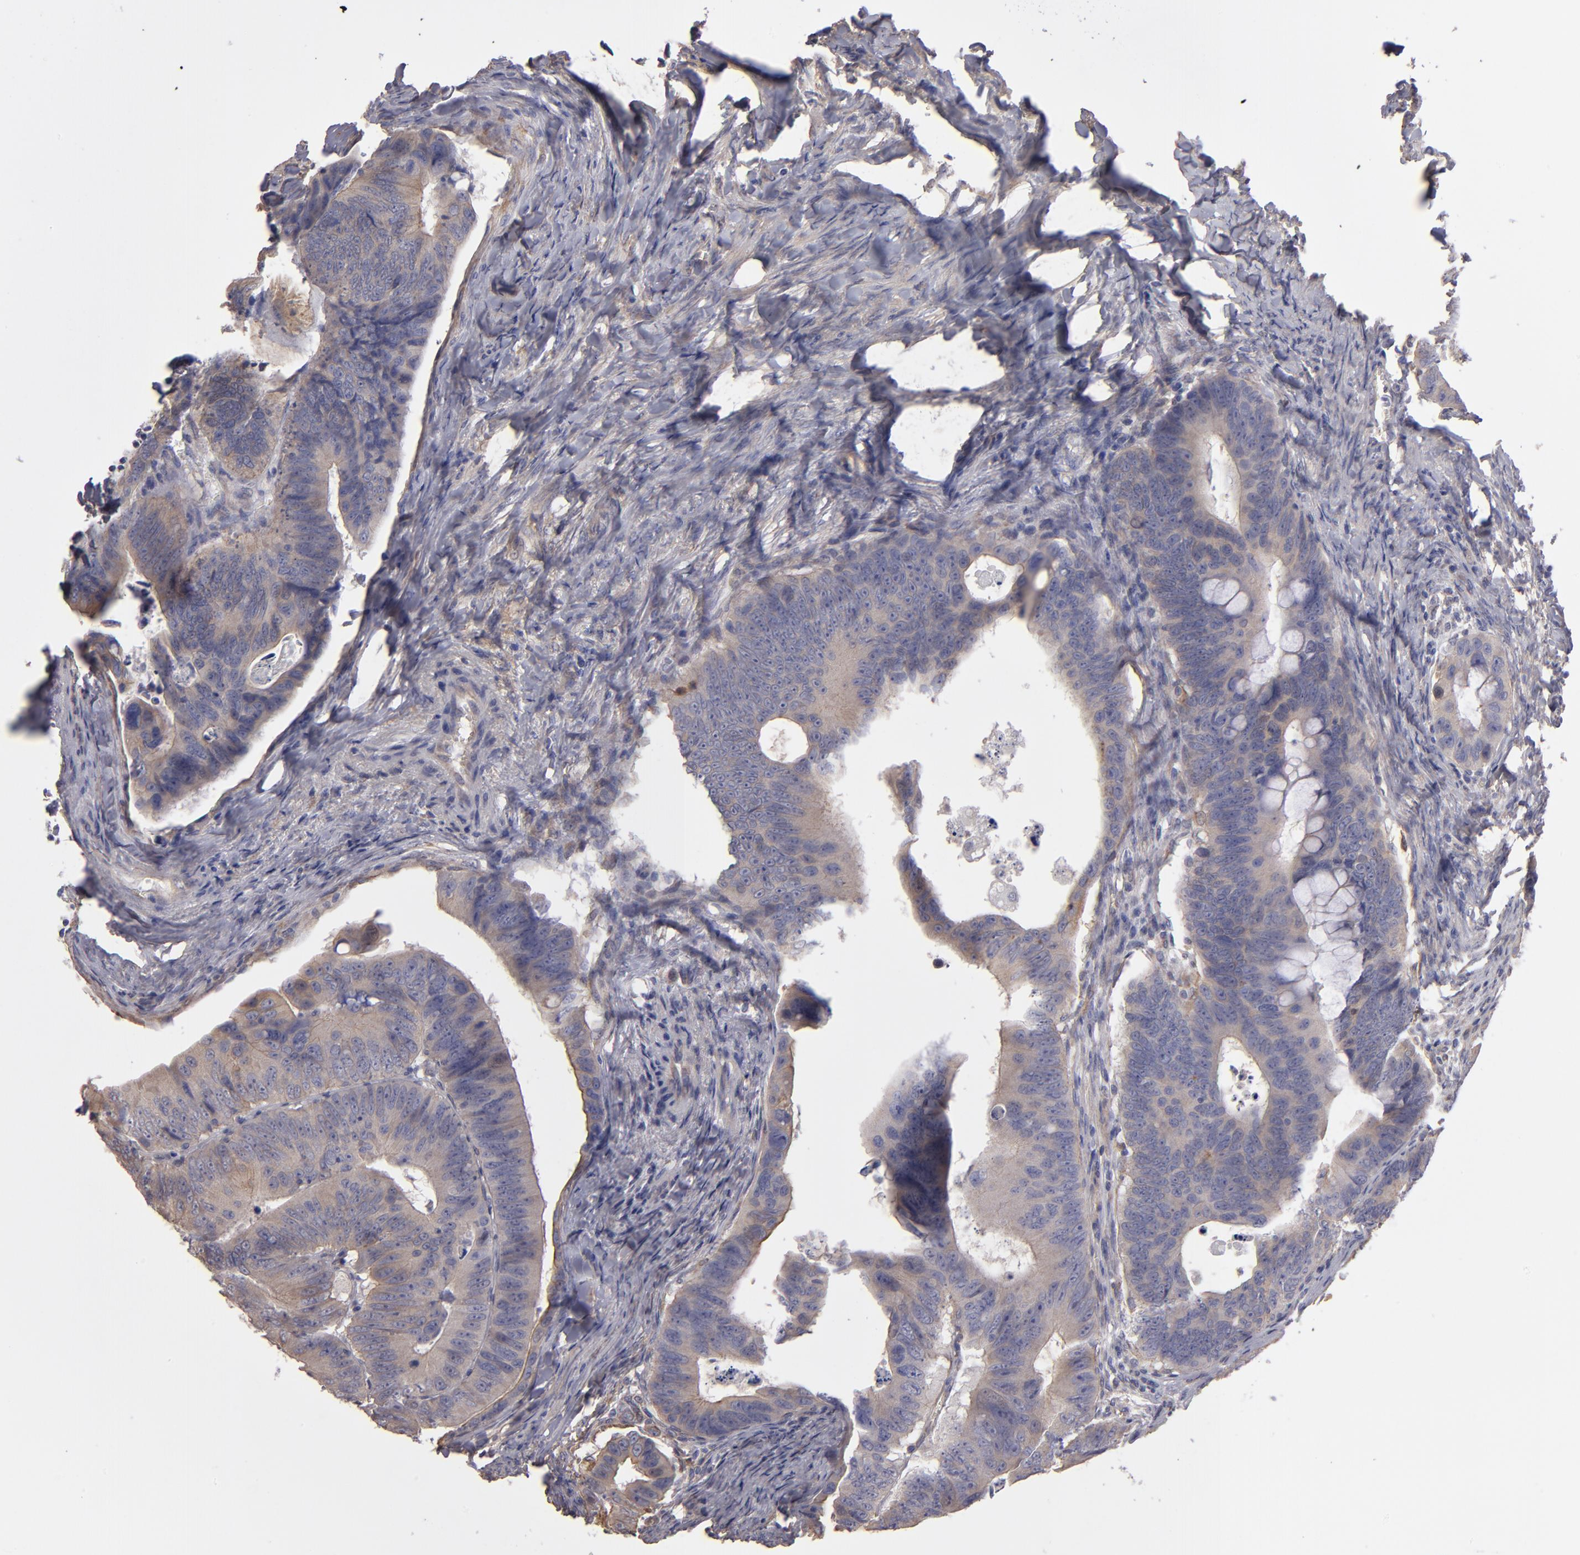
{"staining": {"intensity": "weak", "quantity": ">75%", "location": "cytoplasmic/membranous"}, "tissue": "colorectal cancer", "cell_type": "Tumor cells", "image_type": "cancer", "snomed": [{"axis": "morphology", "description": "Adenocarcinoma, NOS"}, {"axis": "topography", "description": "Colon"}], "caption": "The micrograph demonstrates a brown stain indicating the presence of a protein in the cytoplasmic/membranous of tumor cells in colorectal adenocarcinoma.", "gene": "NDRG2", "patient": {"sex": "female", "age": 55}}